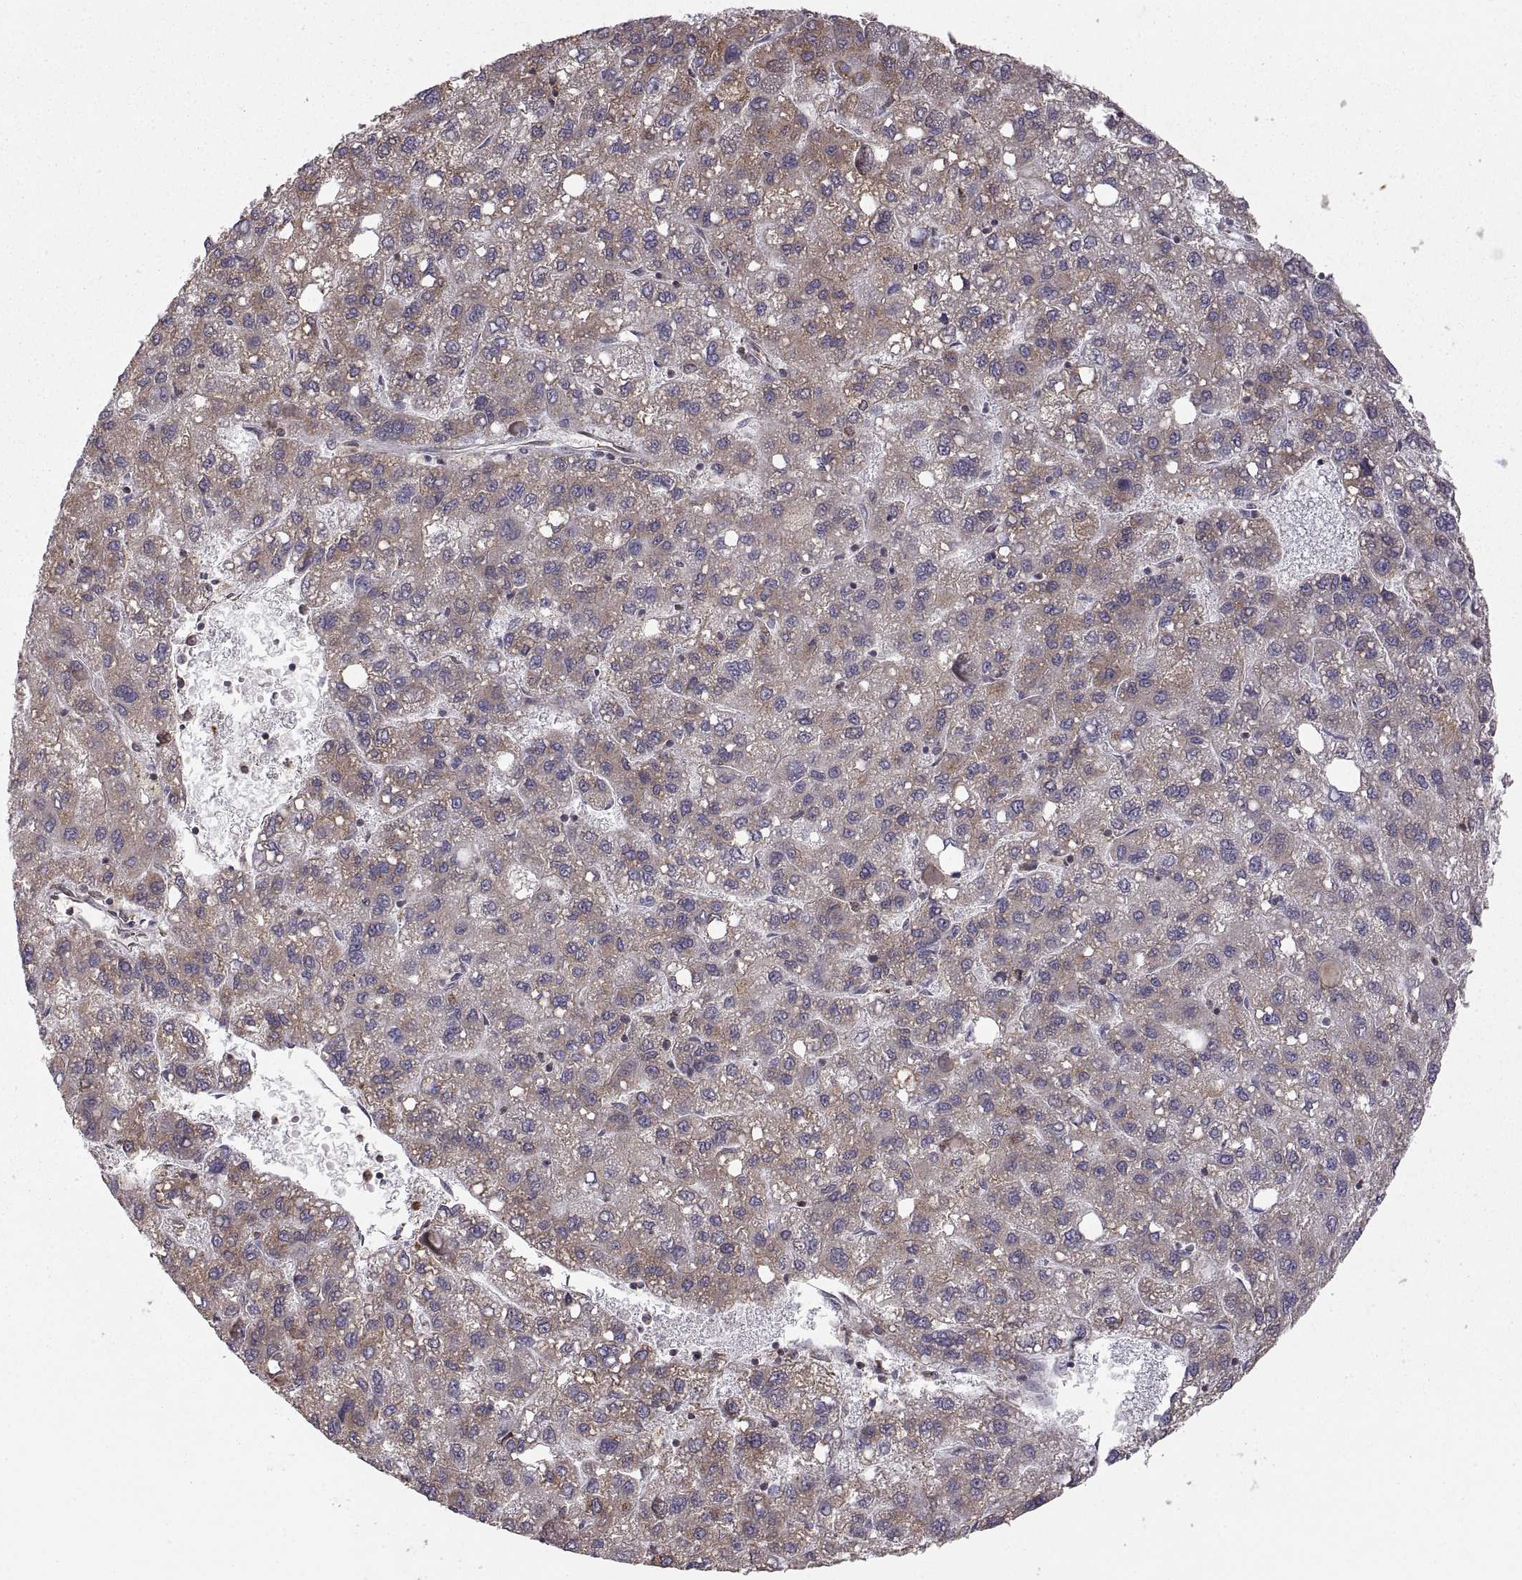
{"staining": {"intensity": "moderate", "quantity": ">75%", "location": "cytoplasmic/membranous"}, "tissue": "liver cancer", "cell_type": "Tumor cells", "image_type": "cancer", "snomed": [{"axis": "morphology", "description": "Carcinoma, Hepatocellular, NOS"}, {"axis": "topography", "description": "Liver"}], "caption": "Liver hepatocellular carcinoma tissue exhibits moderate cytoplasmic/membranous expression in about >75% of tumor cells", "gene": "PDIA3", "patient": {"sex": "female", "age": 82}}